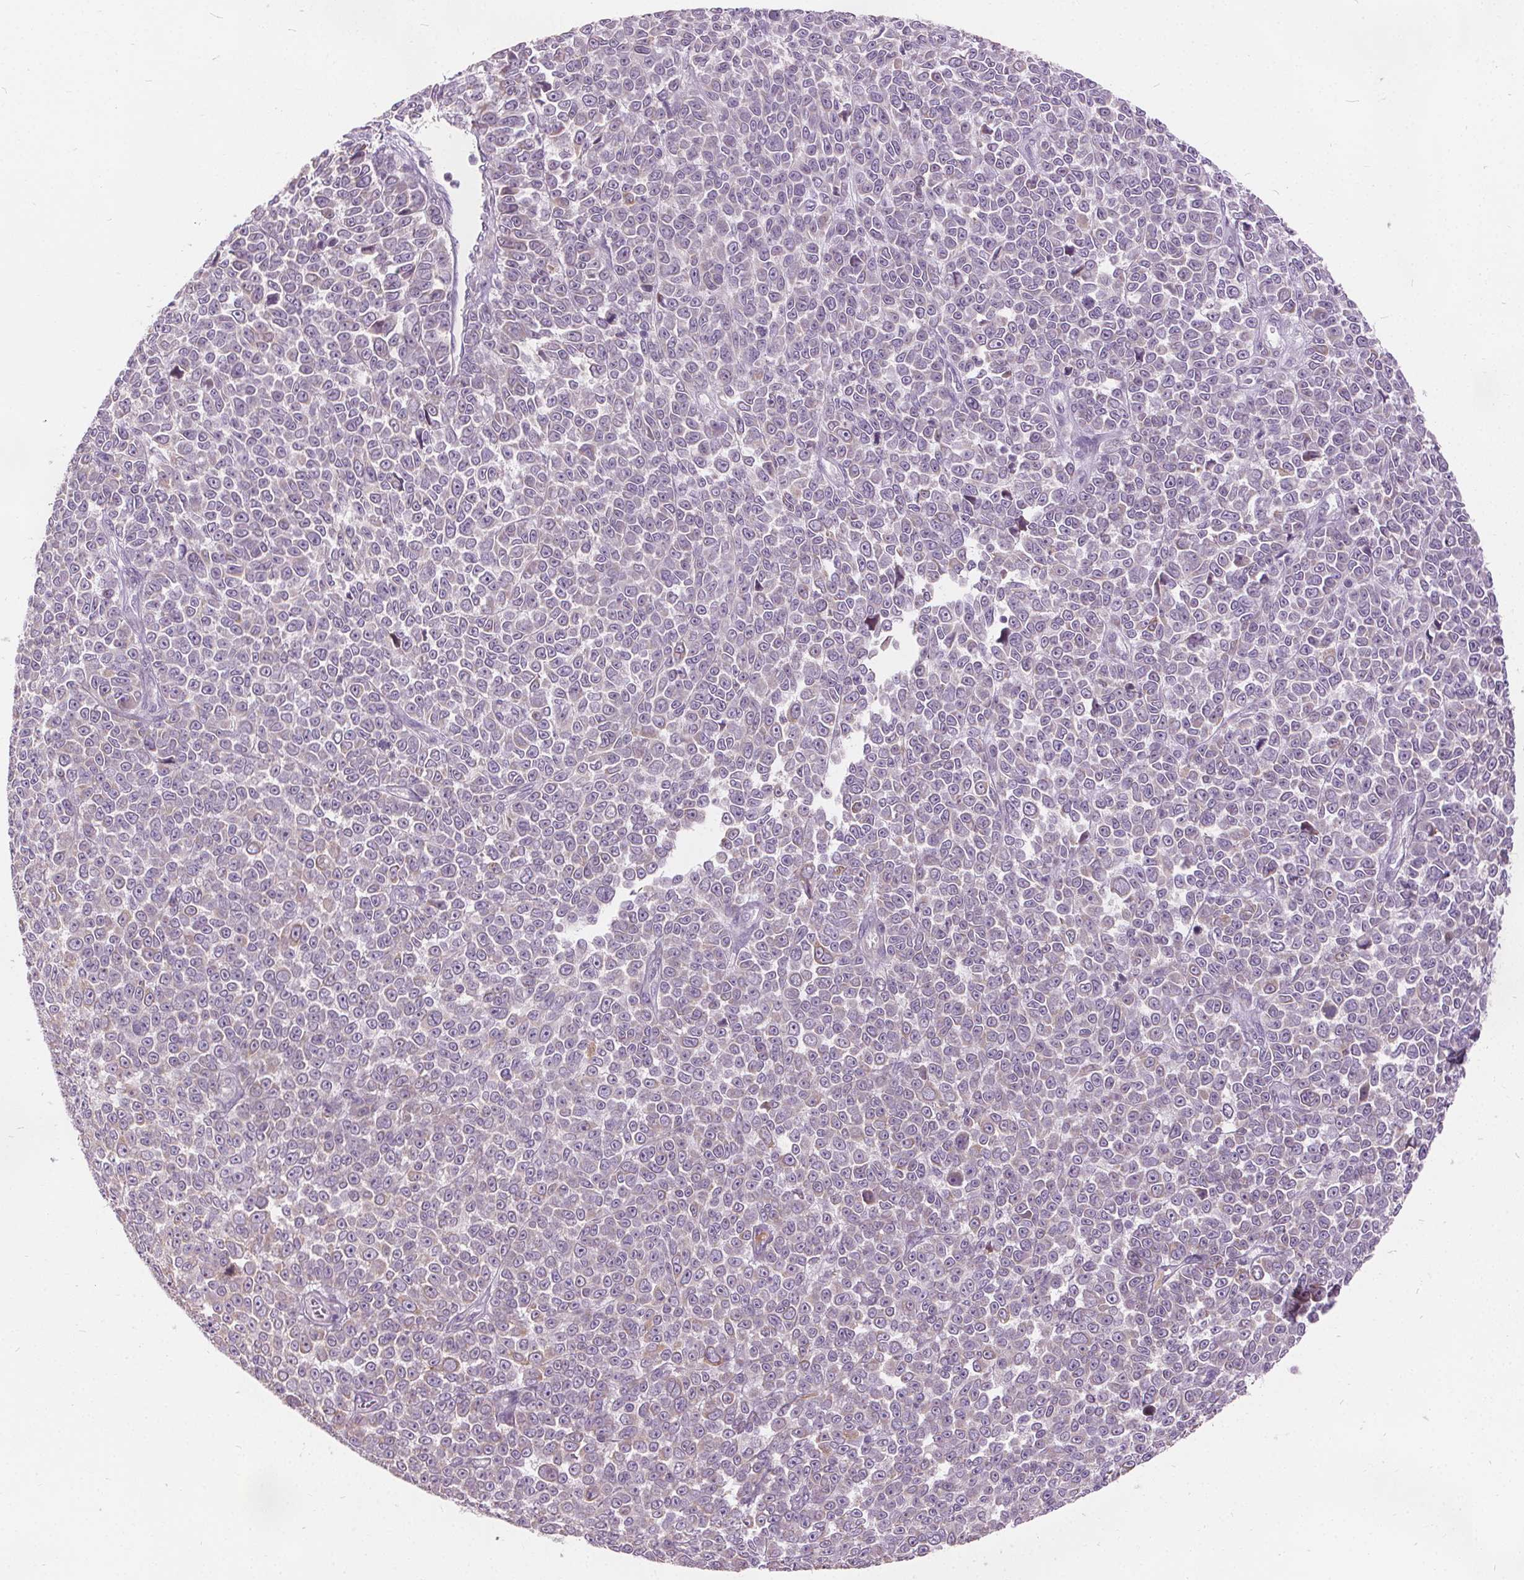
{"staining": {"intensity": "negative", "quantity": "none", "location": "none"}, "tissue": "melanoma", "cell_type": "Tumor cells", "image_type": "cancer", "snomed": [{"axis": "morphology", "description": "Malignant melanoma, NOS"}, {"axis": "topography", "description": "Skin"}], "caption": "Histopathology image shows no protein expression in tumor cells of malignant melanoma tissue.", "gene": "ACOX2", "patient": {"sex": "female", "age": 95}}